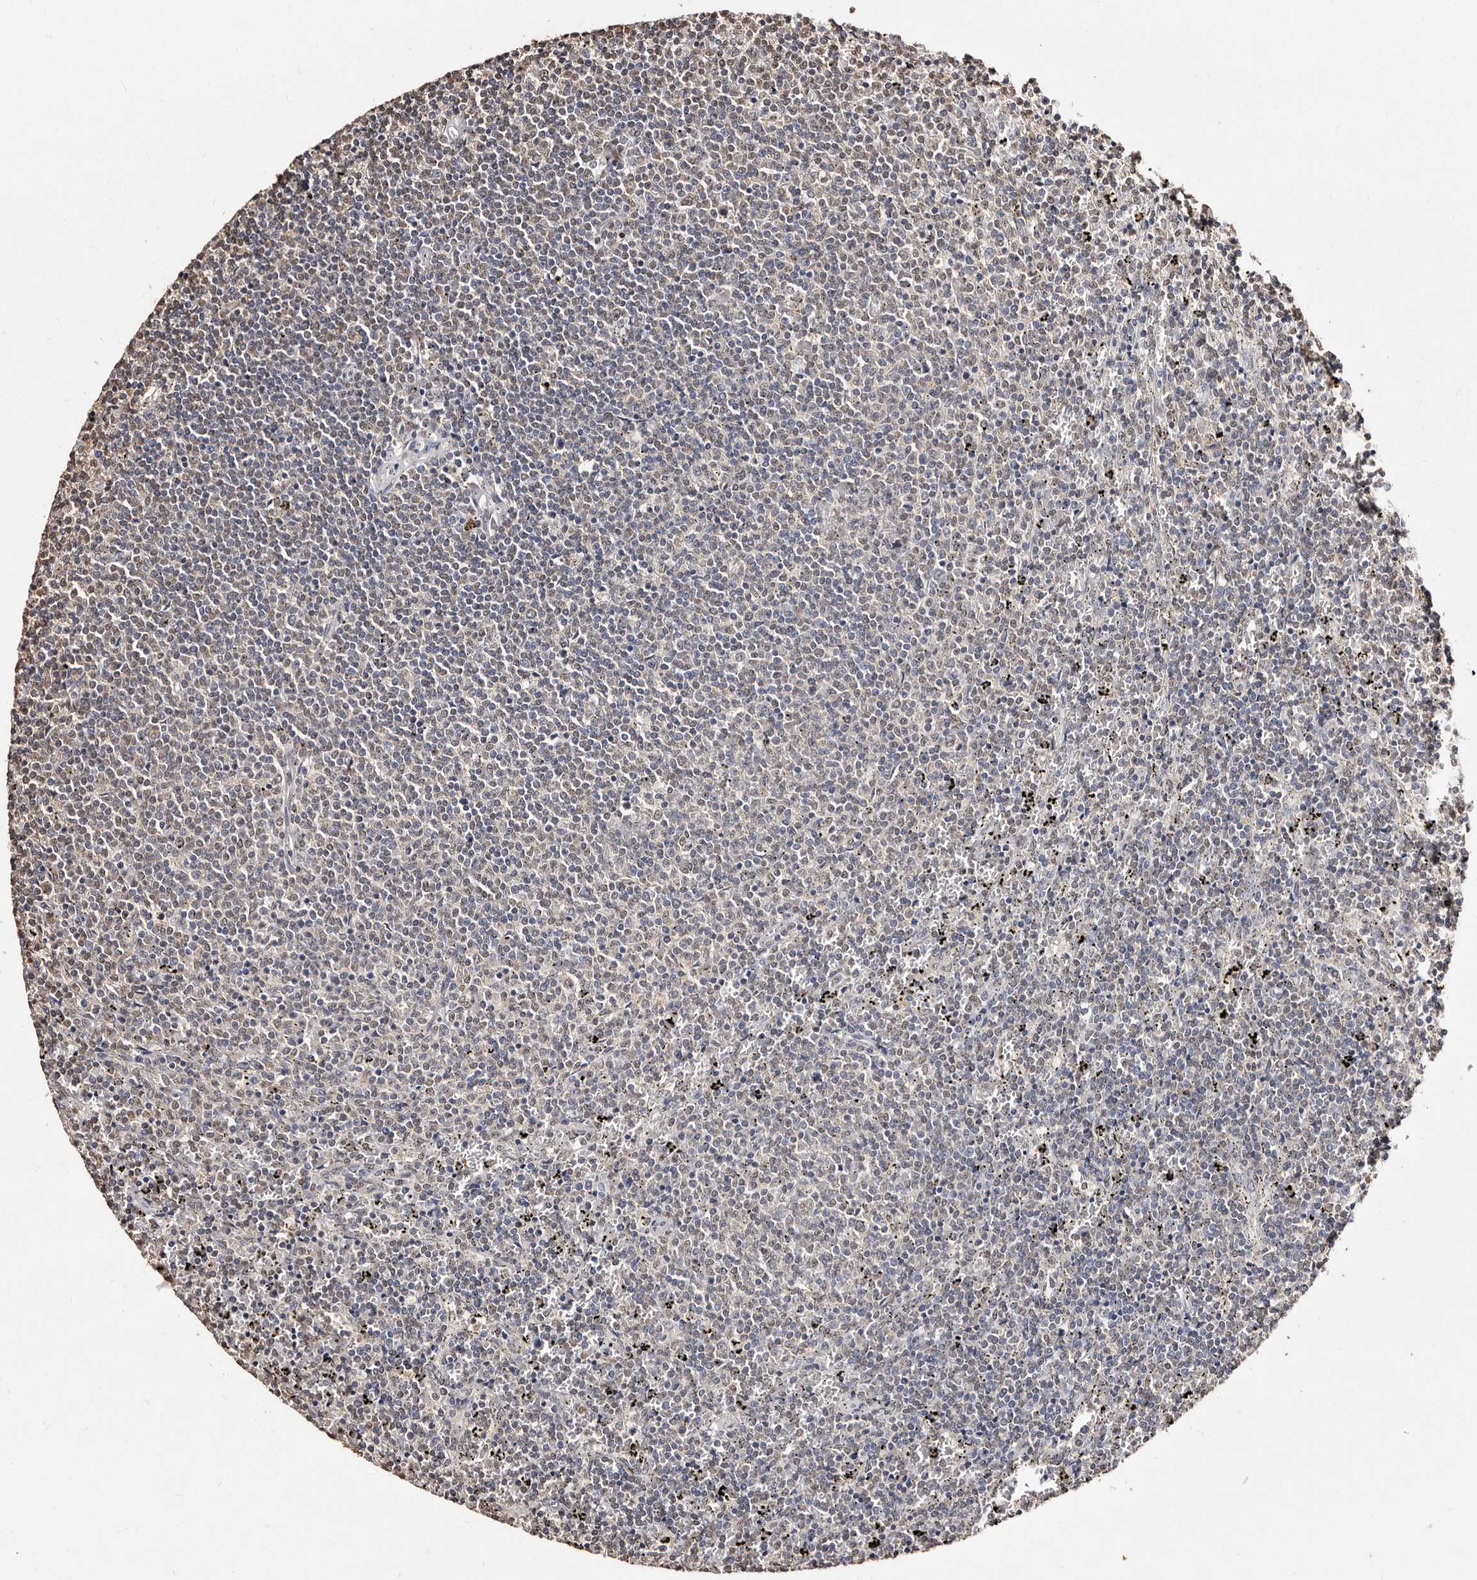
{"staining": {"intensity": "weak", "quantity": "25%-75%", "location": "nuclear"}, "tissue": "lymphoma", "cell_type": "Tumor cells", "image_type": "cancer", "snomed": [{"axis": "morphology", "description": "Malignant lymphoma, non-Hodgkin's type, Low grade"}, {"axis": "topography", "description": "Spleen"}], "caption": "Tumor cells reveal low levels of weak nuclear positivity in approximately 25%-75% of cells in human lymphoma.", "gene": "ERBB4", "patient": {"sex": "female", "age": 50}}